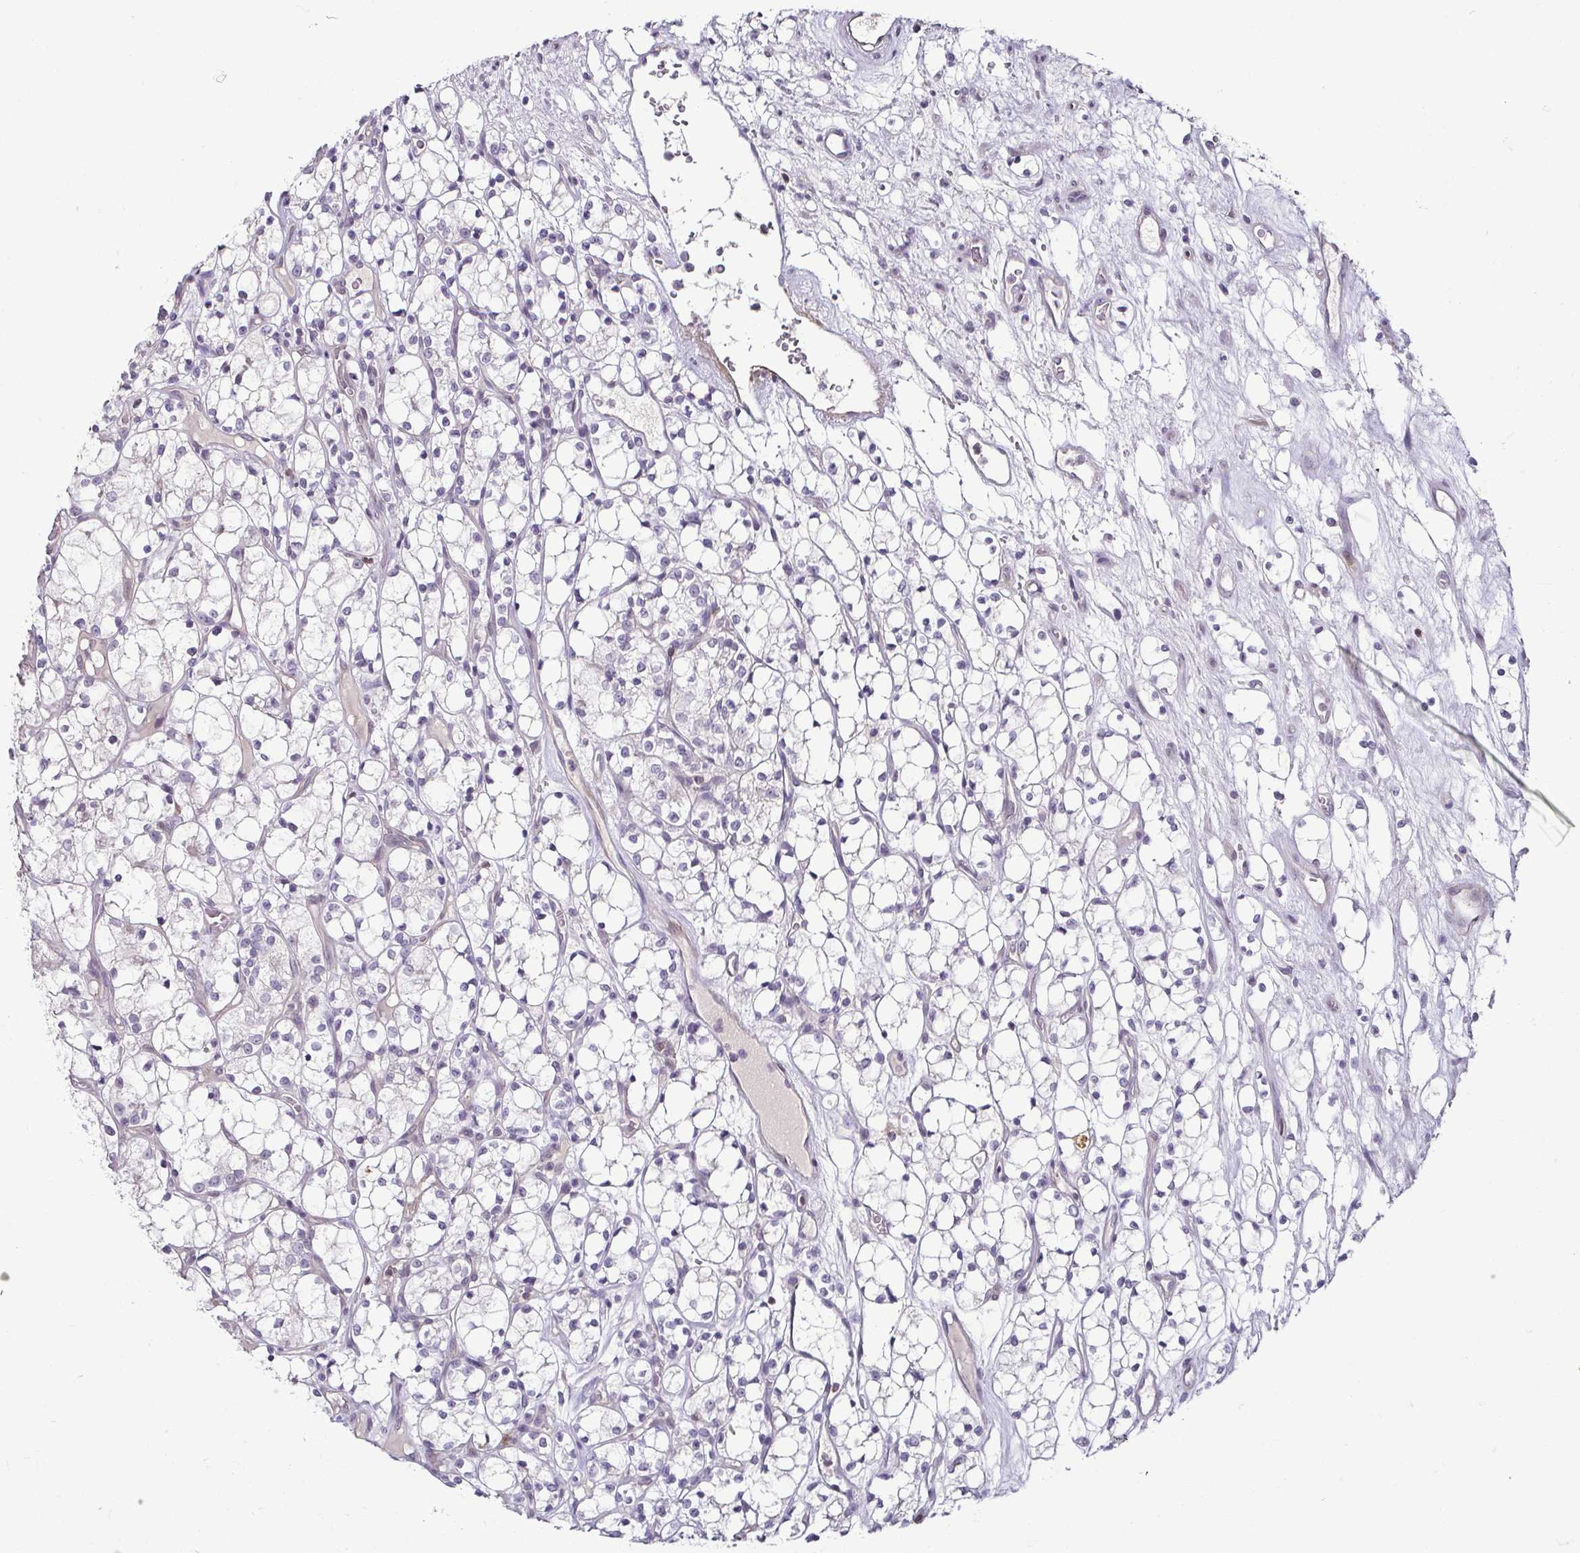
{"staining": {"intensity": "negative", "quantity": "none", "location": "none"}, "tissue": "renal cancer", "cell_type": "Tumor cells", "image_type": "cancer", "snomed": [{"axis": "morphology", "description": "Adenocarcinoma, NOS"}, {"axis": "topography", "description": "Kidney"}], "caption": "High power microscopy micrograph of an IHC photomicrograph of renal cancer (adenocarcinoma), revealing no significant positivity in tumor cells.", "gene": "HOPX", "patient": {"sex": "female", "age": 69}}